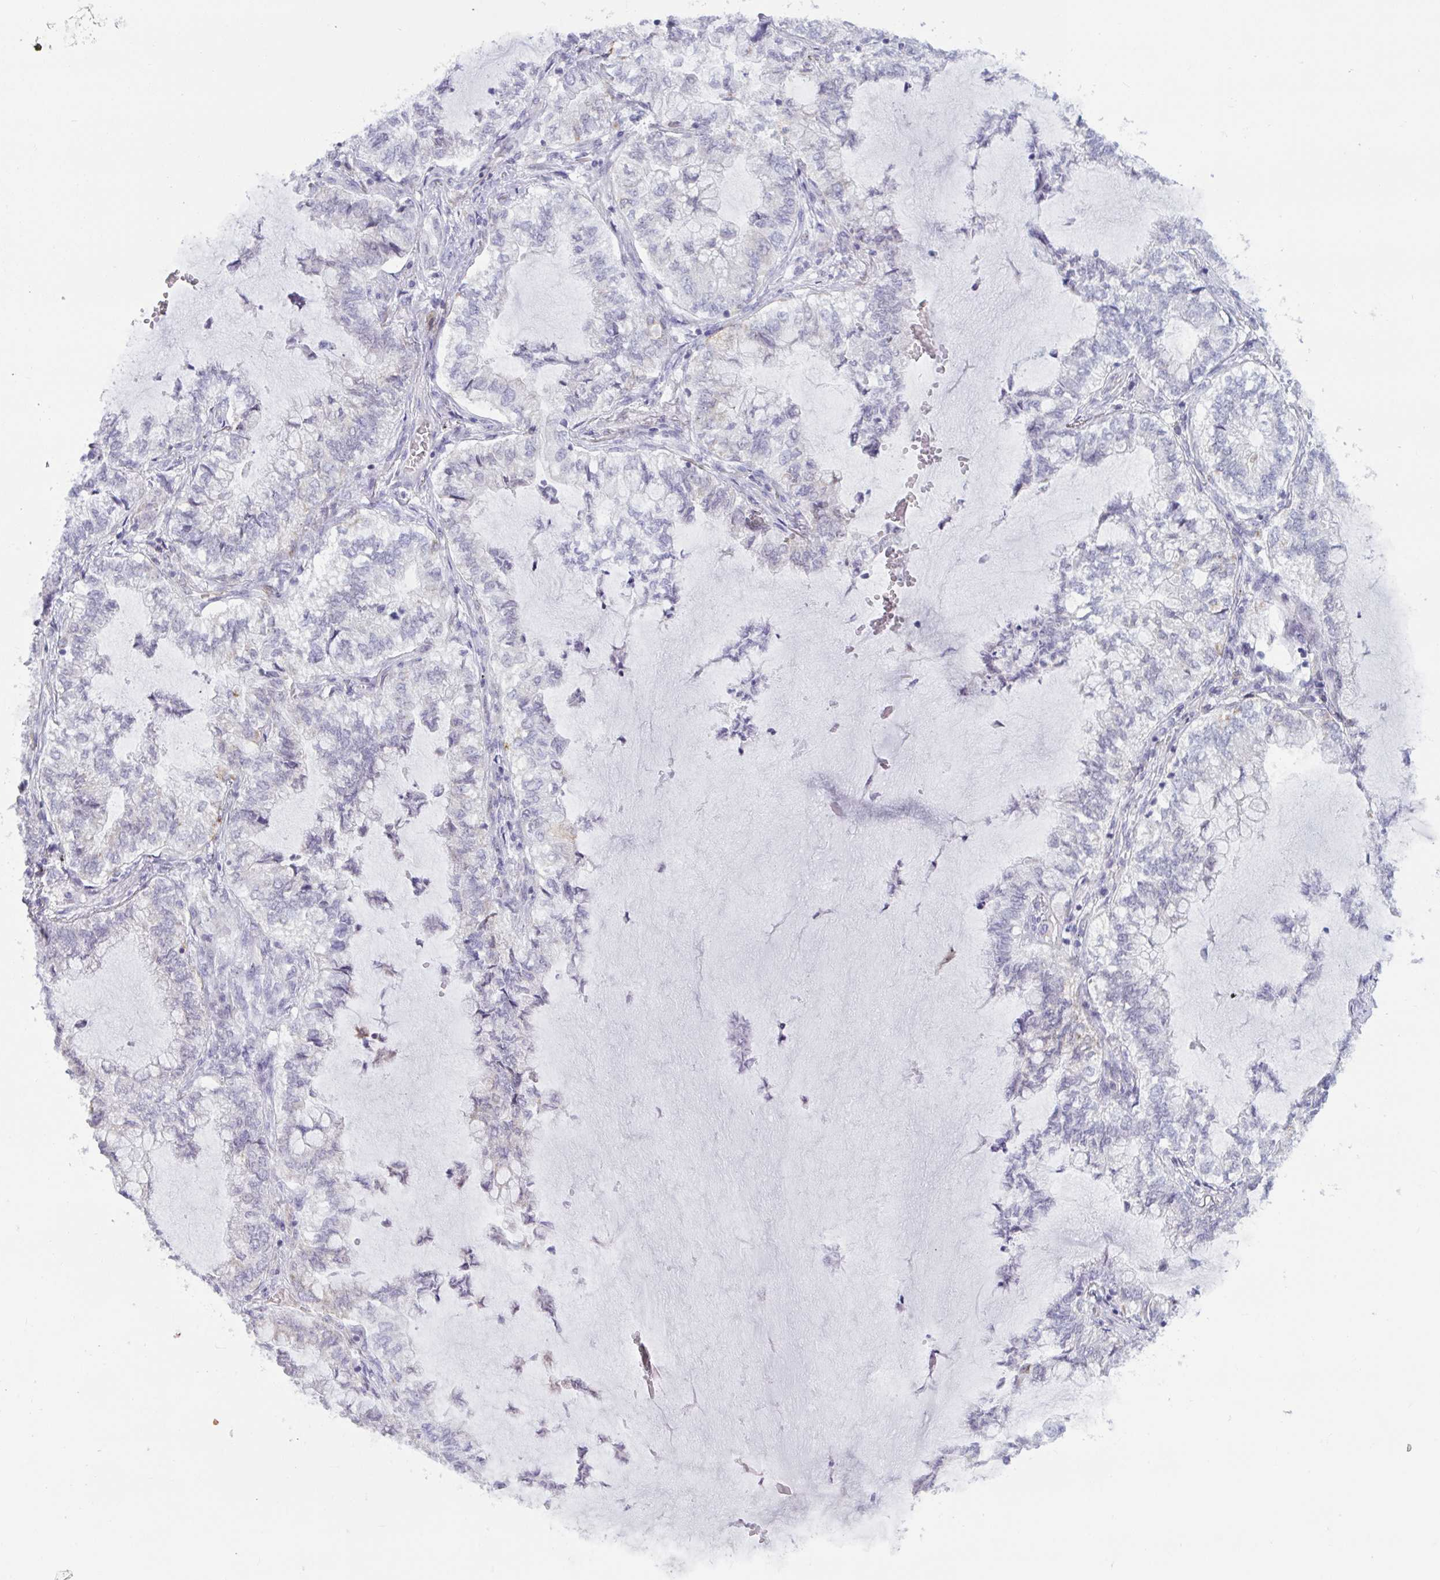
{"staining": {"intensity": "moderate", "quantity": "<25%", "location": "cytoplasmic/membranous"}, "tissue": "lung cancer", "cell_type": "Tumor cells", "image_type": "cancer", "snomed": [{"axis": "morphology", "description": "Adenocarcinoma, NOS"}, {"axis": "topography", "description": "Lymph node"}, {"axis": "topography", "description": "Lung"}], "caption": "Immunohistochemistry (IHC) (DAB) staining of human lung cancer demonstrates moderate cytoplasmic/membranous protein staining in approximately <25% of tumor cells. The staining is performed using DAB (3,3'-diaminobenzidine) brown chromogen to label protein expression. The nuclei are counter-stained blue using hematoxylin.", "gene": "TANK", "patient": {"sex": "male", "age": 66}}